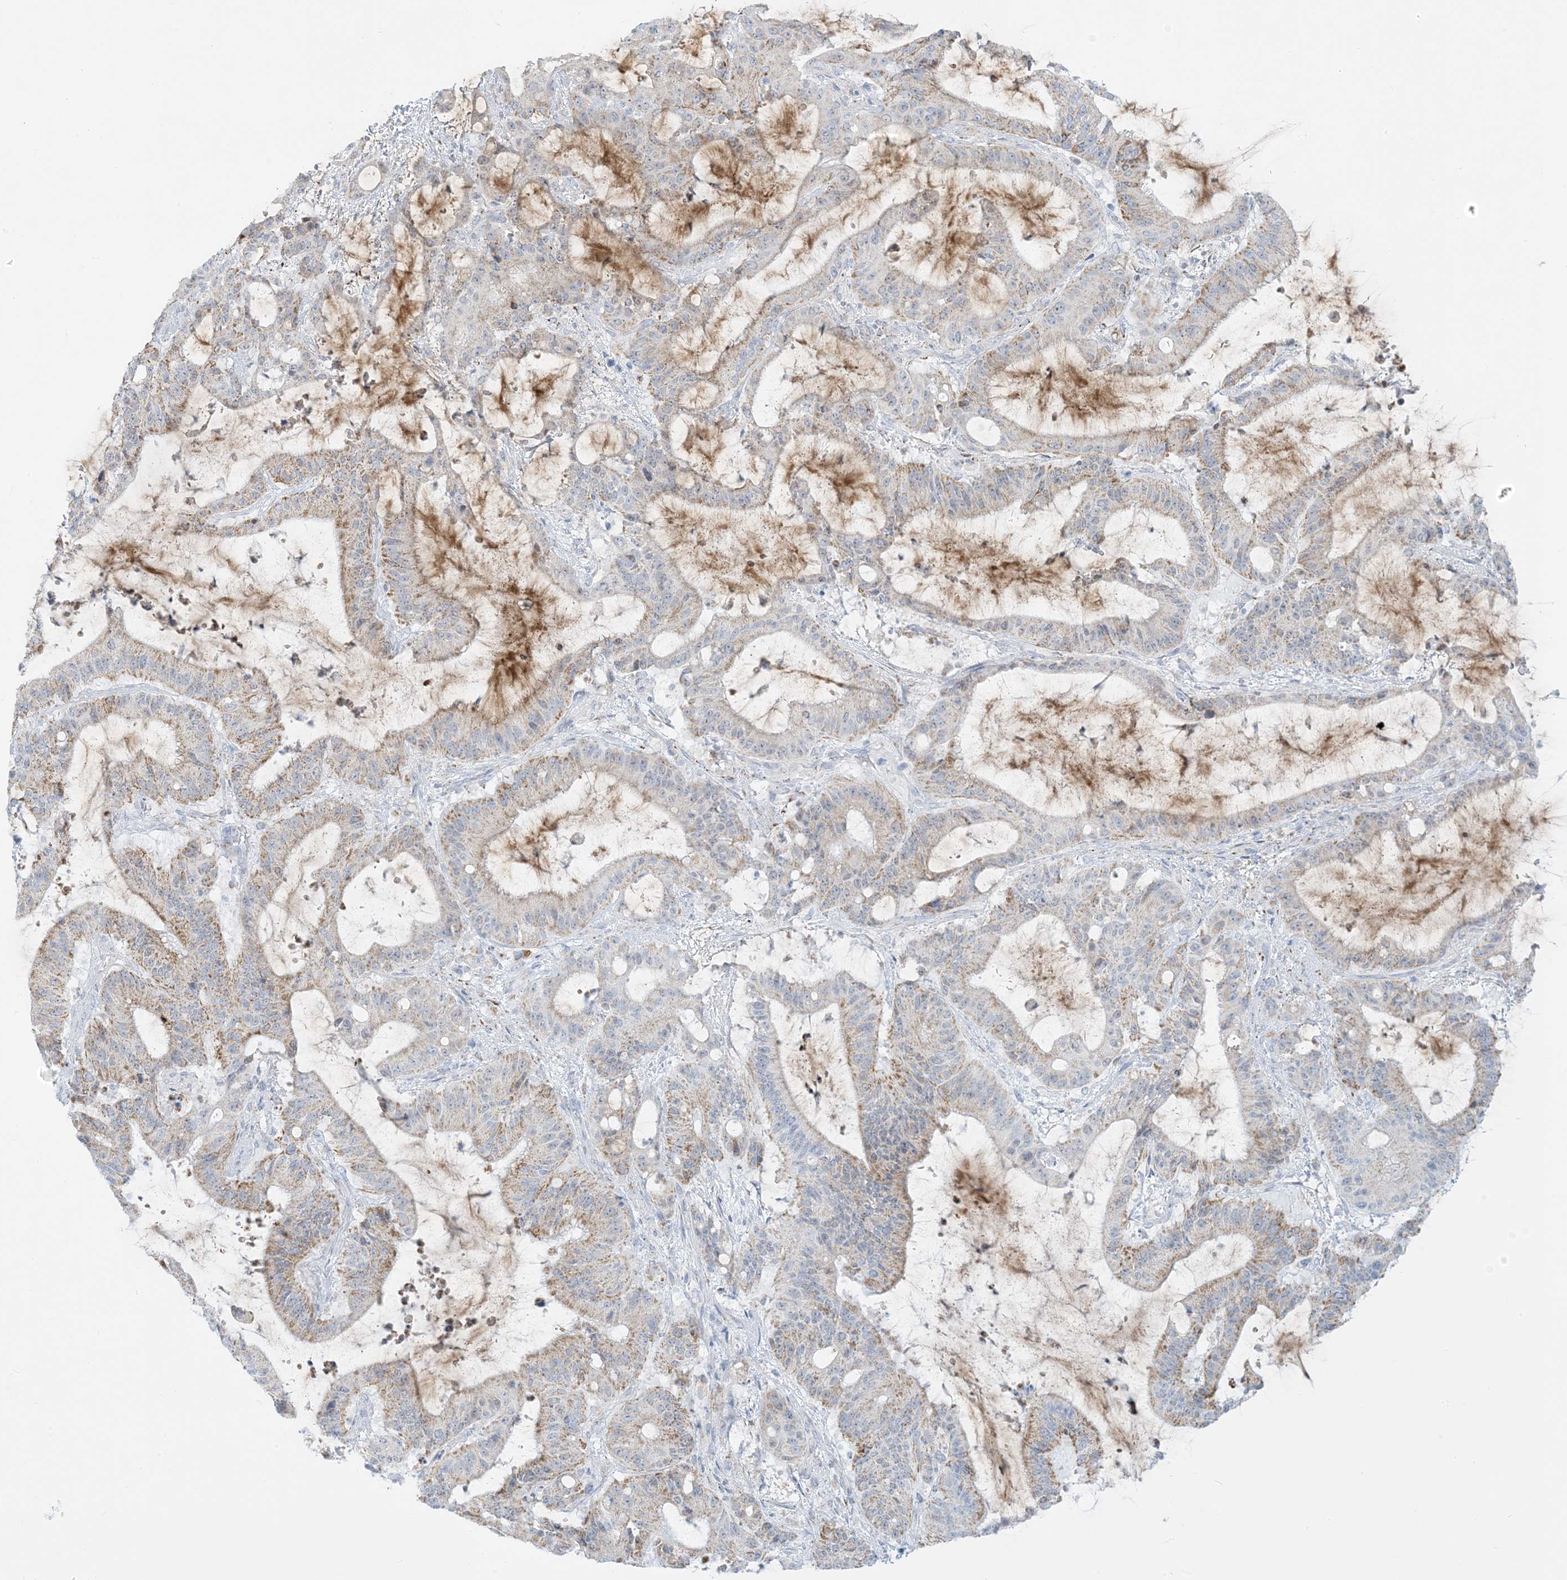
{"staining": {"intensity": "moderate", "quantity": "25%-75%", "location": "cytoplasmic/membranous"}, "tissue": "liver cancer", "cell_type": "Tumor cells", "image_type": "cancer", "snomed": [{"axis": "morphology", "description": "Normal tissue, NOS"}, {"axis": "morphology", "description": "Cholangiocarcinoma"}, {"axis": "topography", "description": "Liver"}, {"axis": "topography", "description": "Peripheral nerve tissue"}], "caption": "High-power microscopy captured an immunohistochemistry photomicrograph of cholangiocarcinoma (liver), revealing moderate cytoplasmic/membranous staining in approximately 25%-75% of tumor cells.", "gene": "ZDHHC4", "patient": {"sex": "female", "age": 73}}